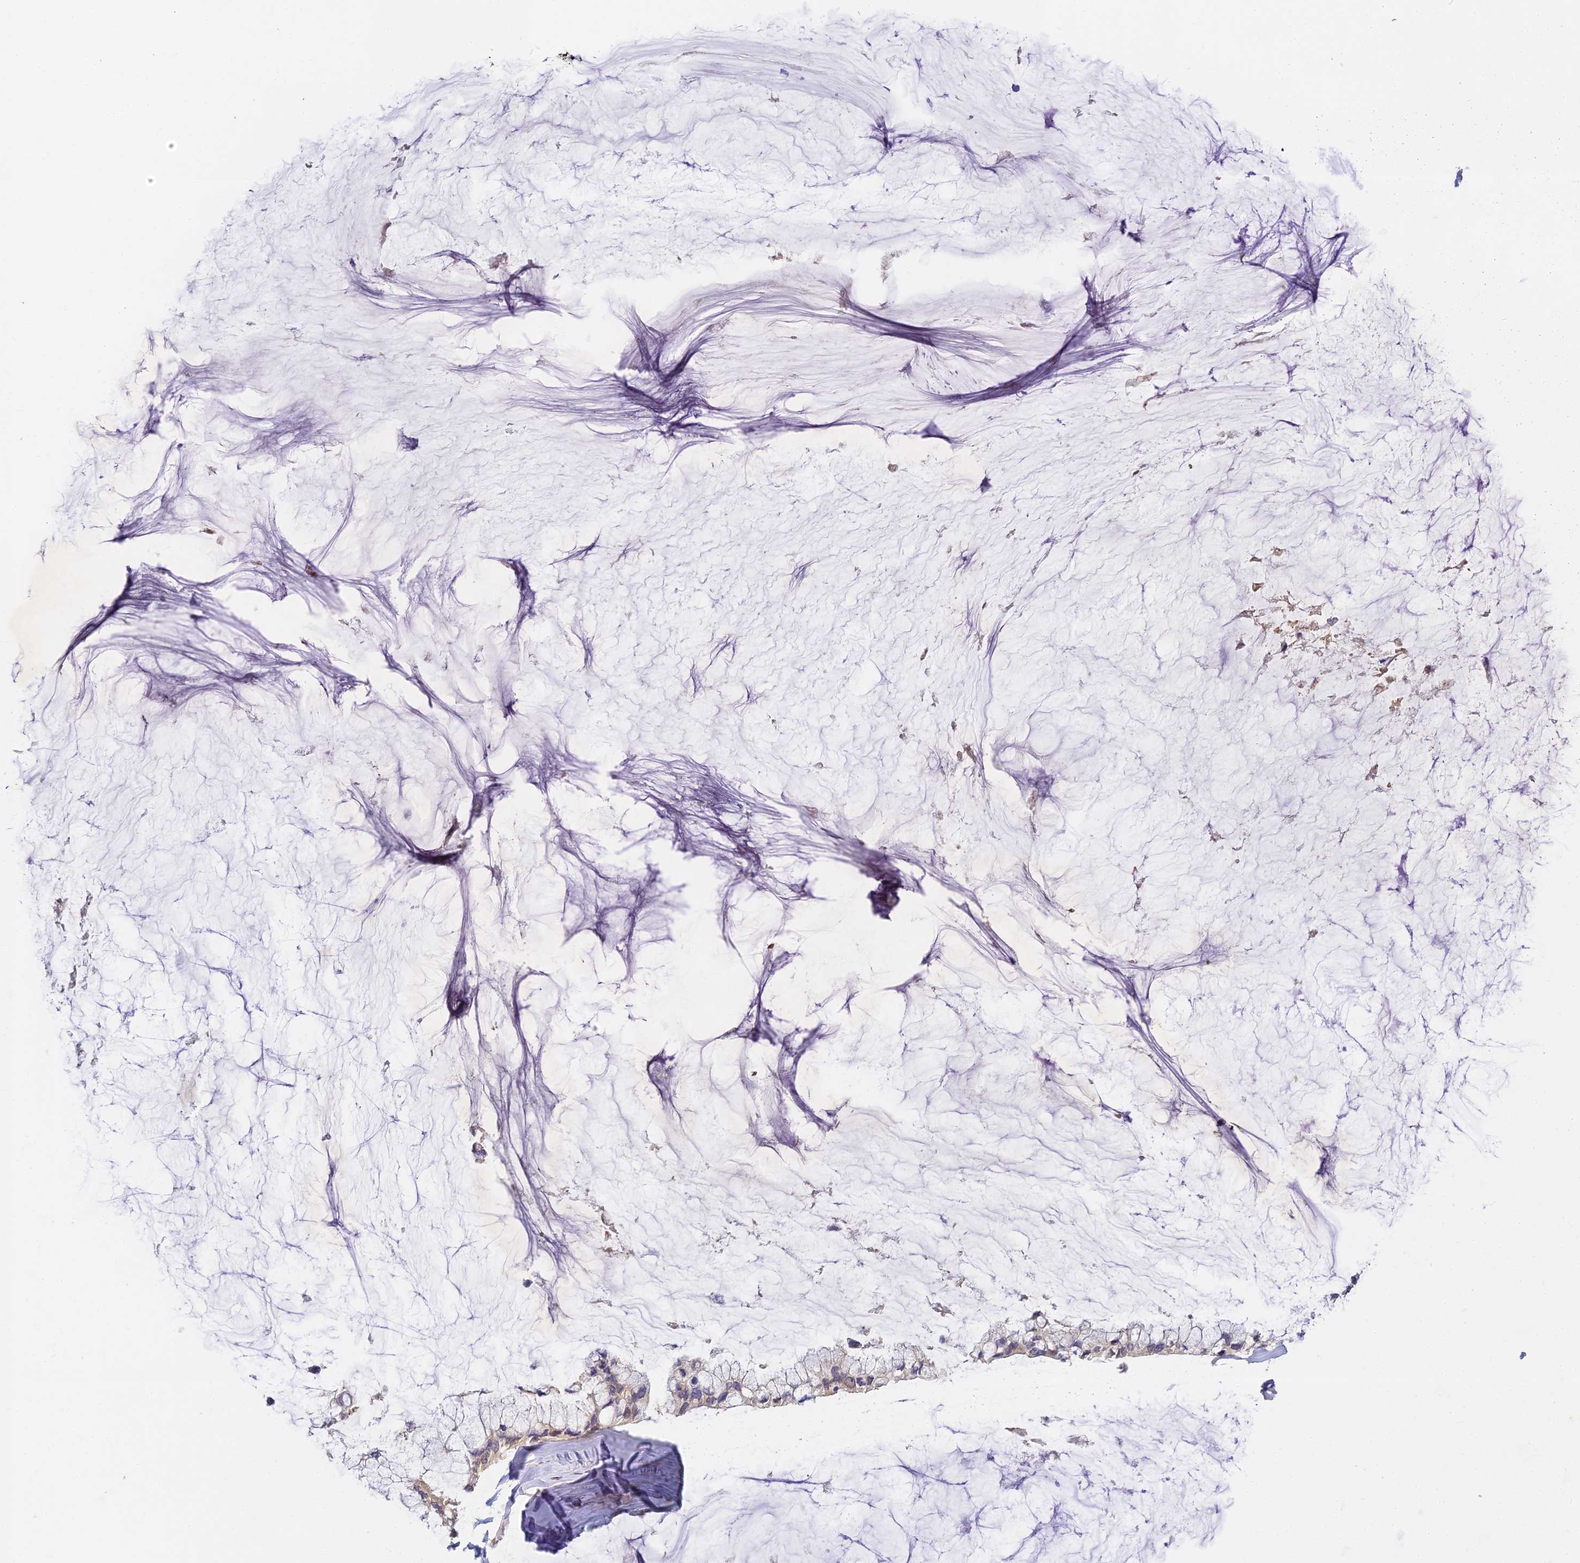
{"staining": {"intensity": "weak", "quantity": "25%-75%", "location": "cytoplasmic/membranous"}, "tissue": "ovarian cancer", "cell_type": "Tumor cells", "image_type": "cancer", "snomed": [{"axis": "morphology", "description": "Cystadenocarcinoma, mucinous, NOS"}, {"axis": "topography", "description": "Ovary"}], "caption": "Immunohistochemistry (DAB (3,3'-diaminobenzidine)) staining of ovarian cancer demonstrates weak cytoplasmic/membranous protein expression in approximately 25%-75% of tumor cells.", "gene": "YAE1", "patient": {"sex": "female", "age": 39}}